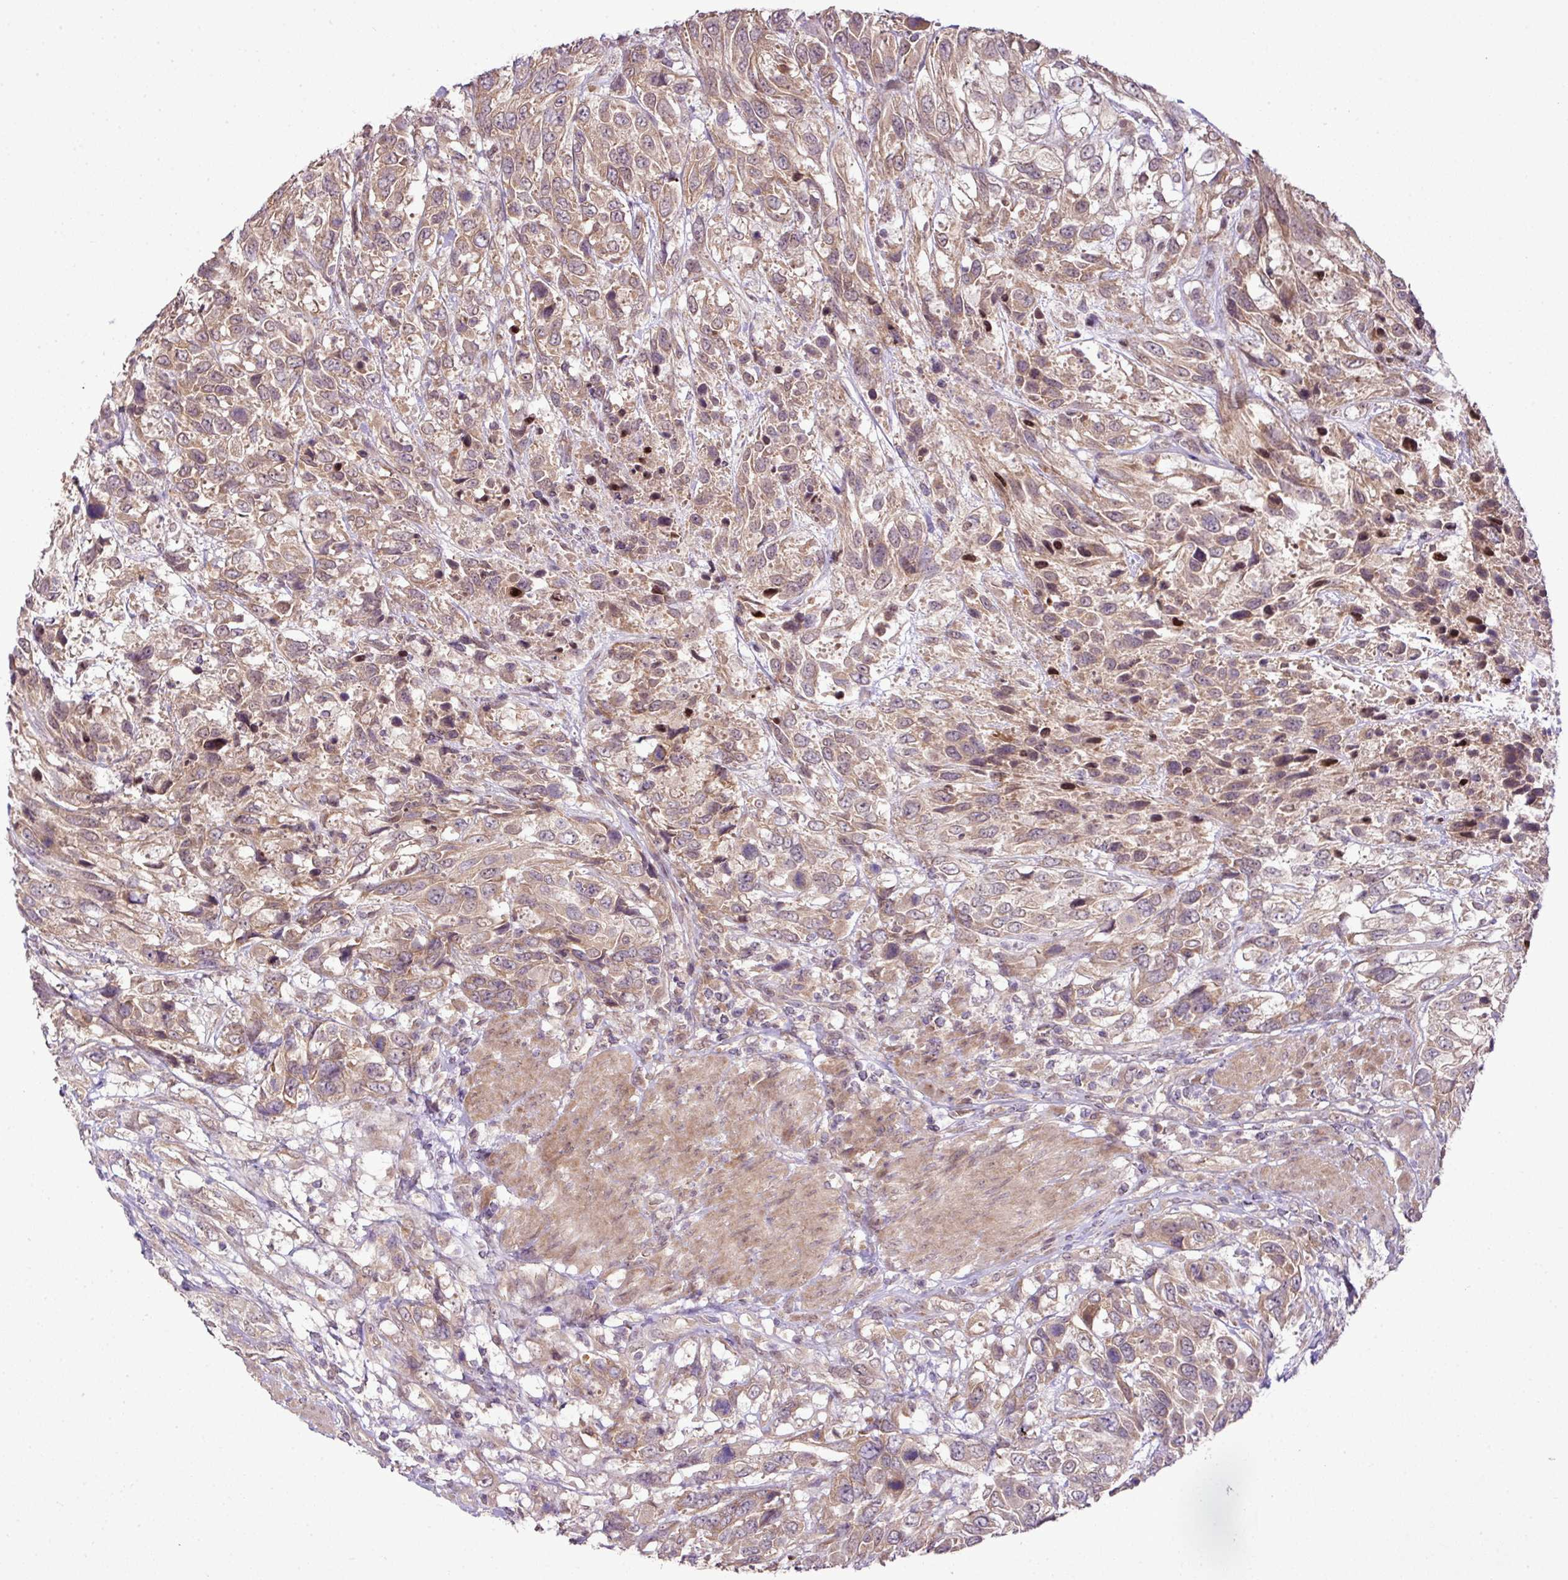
{"staining": {"intensity": "moderate", "quantity": ">75%", "location": "cytoplasmic/membranous"}, "tissue": "urothelial cancer", "cell_type": "Tumor cells", "image_type": "cancer", "snomed": [{"axis": "morphology", "description": "Urothelial carcinoma, High grade"}, {"axis": "topography", "description": "Urinary bladder"}], "caption": "Immunohistochemical staining of urothelial carcinoma (high-grade) demonstrates medium levels of moderate cytoplasmic/membranous staining in about >75% of tumor cells.", "gene": "DNAAF4", "patient": {"sex": "female", "age": 70}}